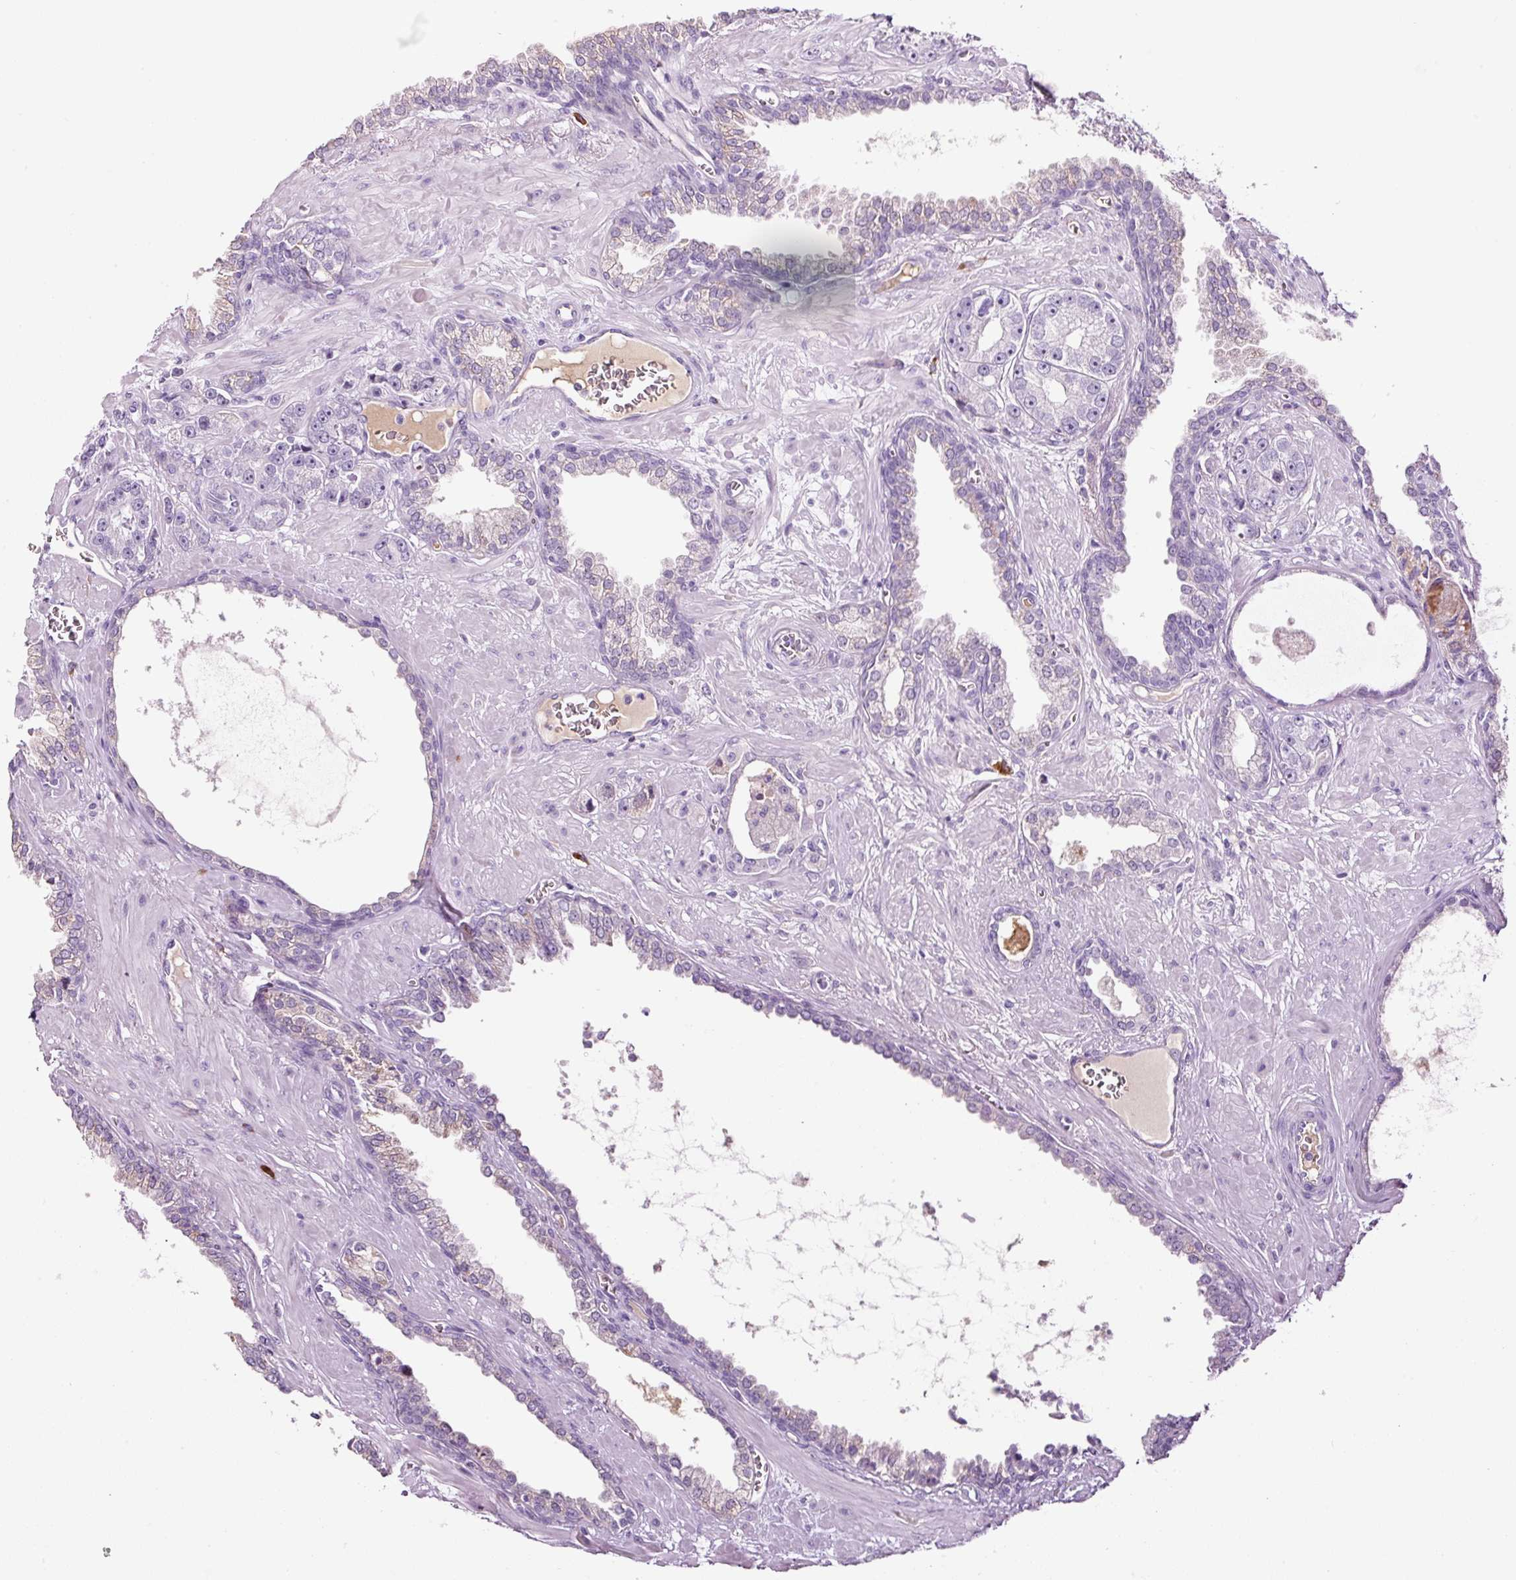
{"staining": {"intensity": "negative", "quantity": "none", "location": "none"}, "tissue": "prostate cancer", "cell_type": "Tumor cells", "image_type": "cancer", "snomed": [{"axis": "morphology", "description": "Adenocarcinoma, High grade"}, {"axis": "topography", "description": "Prostate"}], "caption": "Protein analysis of prostate cancer (adenocarcinoma (high-grade)) shows no significant staining in tumor cells. (Brightfield microscopy of DAB (3,3'-diaminobenzidine) immunohistochemistry (IHC) at high magnification).", "gene": "KLF1", "patient": {"sex": "male", "age": 71}}